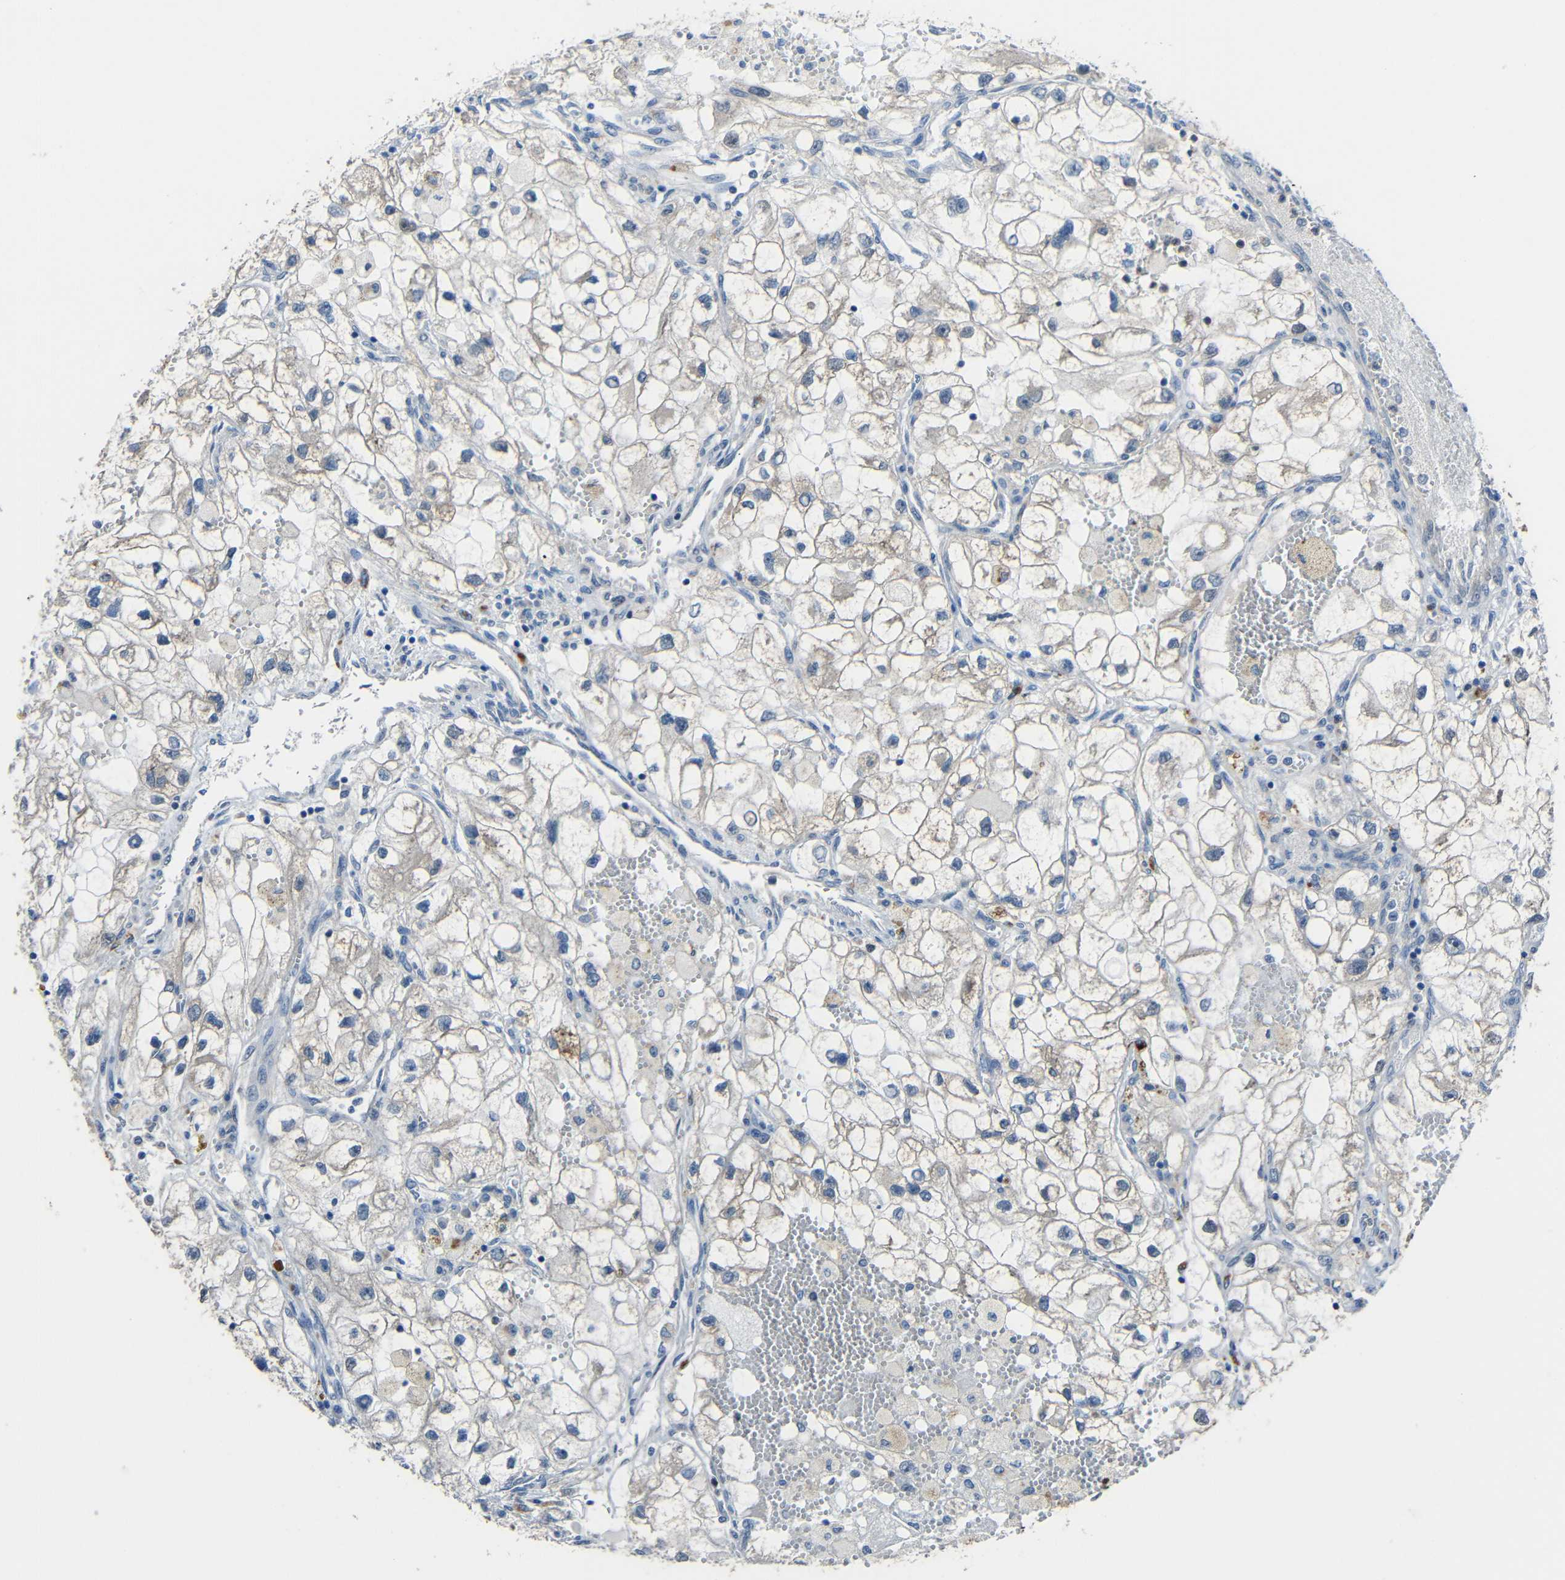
{"staining": {"intensity": "negative", "quantity": "none", "location": "none"}, "tissue": "renal cancer", "cell_type": "Tumor cells", "image_type": "cancer", "snomed": [{"axis": "morphology", "description": "Adenocarcinoma, NOS"}, {"axis": "topography", "description": "Kidney"}], "caption": "Immunohistochemical staining of human adenocarcinoma (renal) demonstrates no significant positivity in tumor cells.", "gene": "STBD1", "patient": {"sex": "female", "age": 70}}